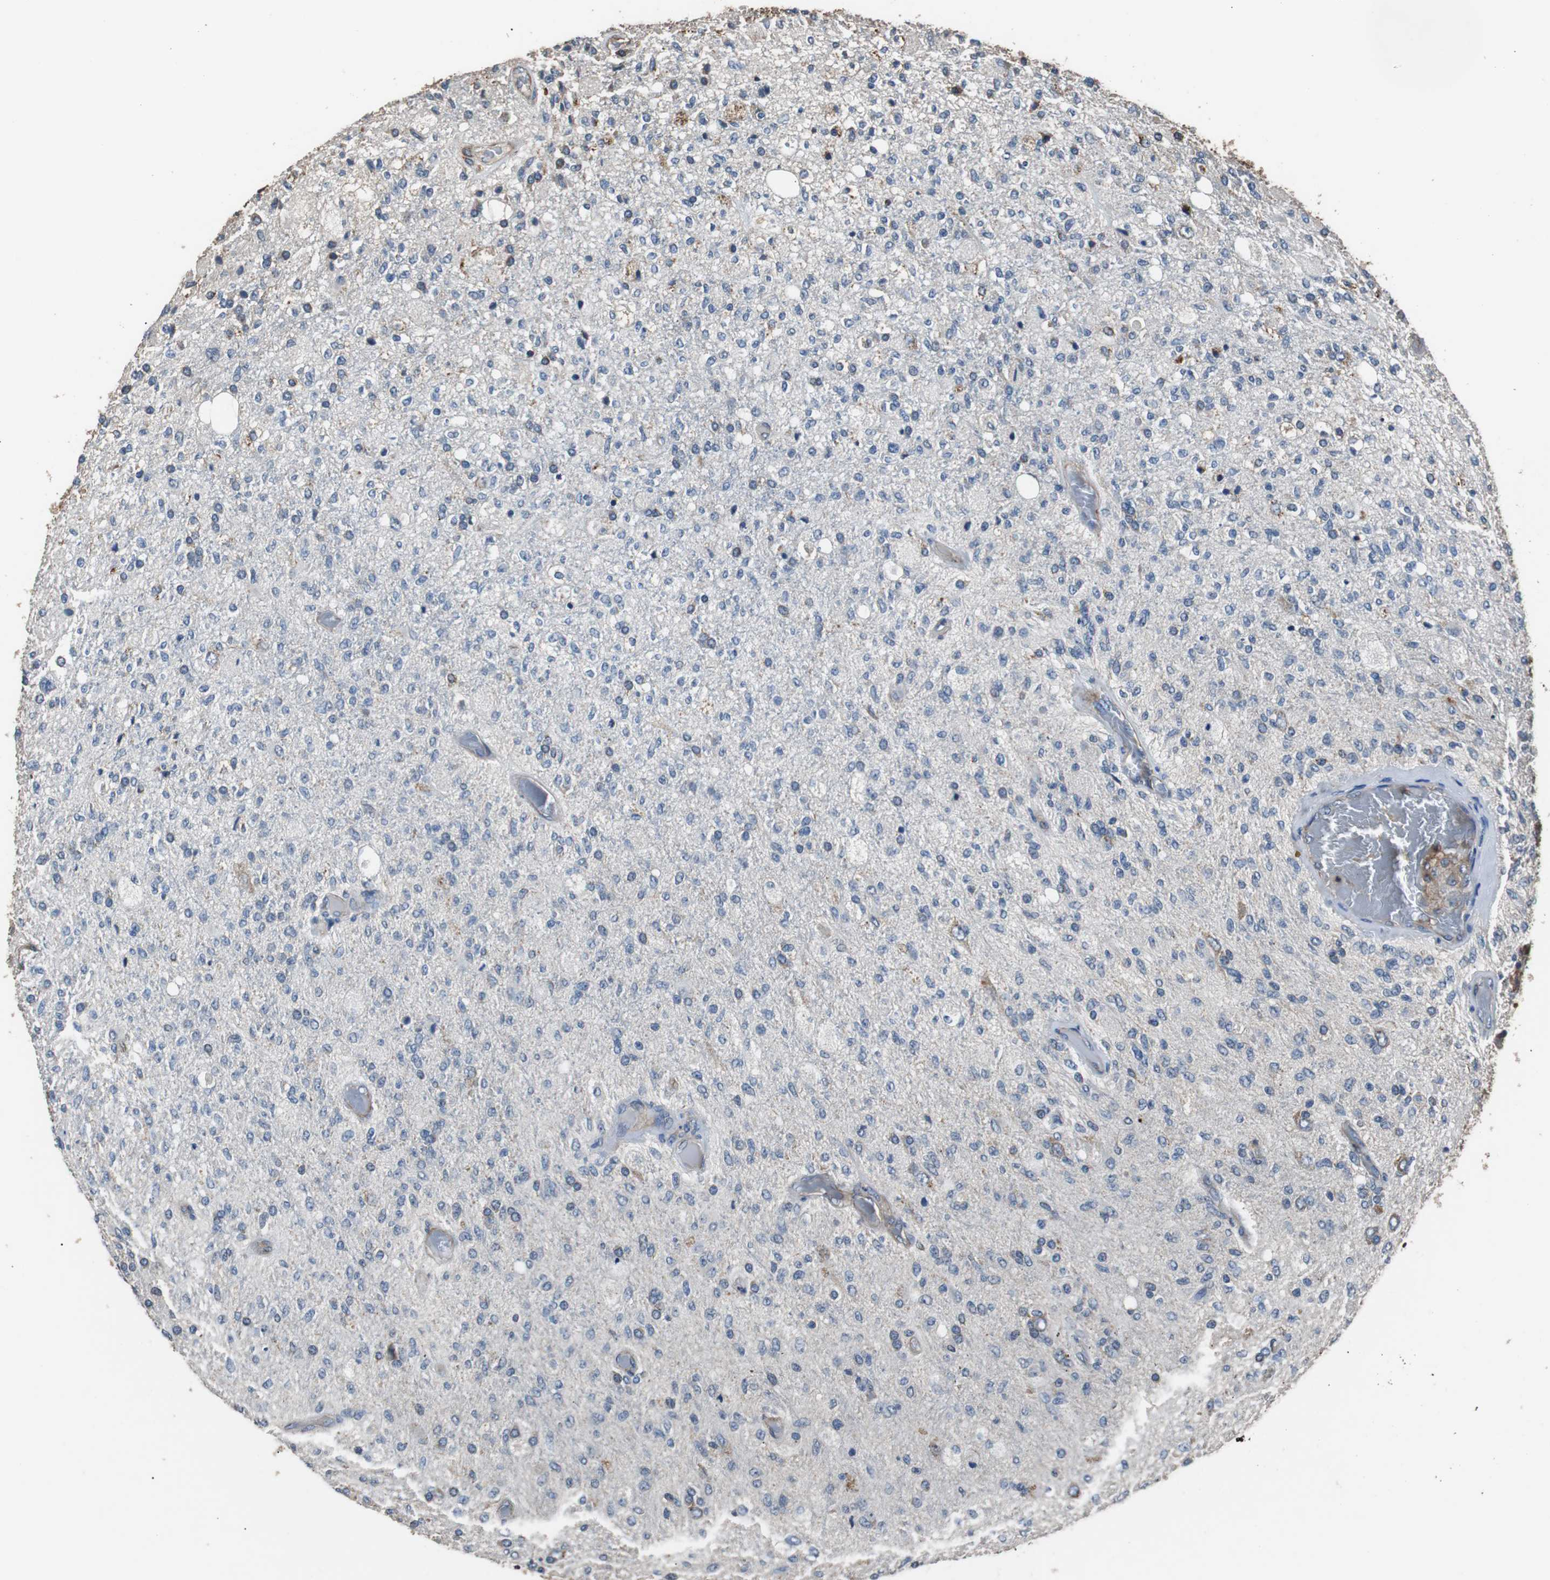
{"staining": {"intensity": "moderate", "quantity": "25%-75%", "location": "cytoplasmic/membranous"}, "tissue": "glioma", "cell_type": "Tumor cells", "image_type": "cancer", "snomed": [{"axis": "morphology", "description": "Normal tissue, NOS"}, {"axis": "morphology", "description": "Glioma, malignant, High grade"}, {"axis": "topography", "description": "Cerebral cortex"}], "caption": "Protein analysis of glioma tissue shows moderate cytoplasmic/membranous positivity in approximately 25%-75% of tumor cells.", "gene": "PITRM1", "patient": {"sex": "male", "age": 77}}